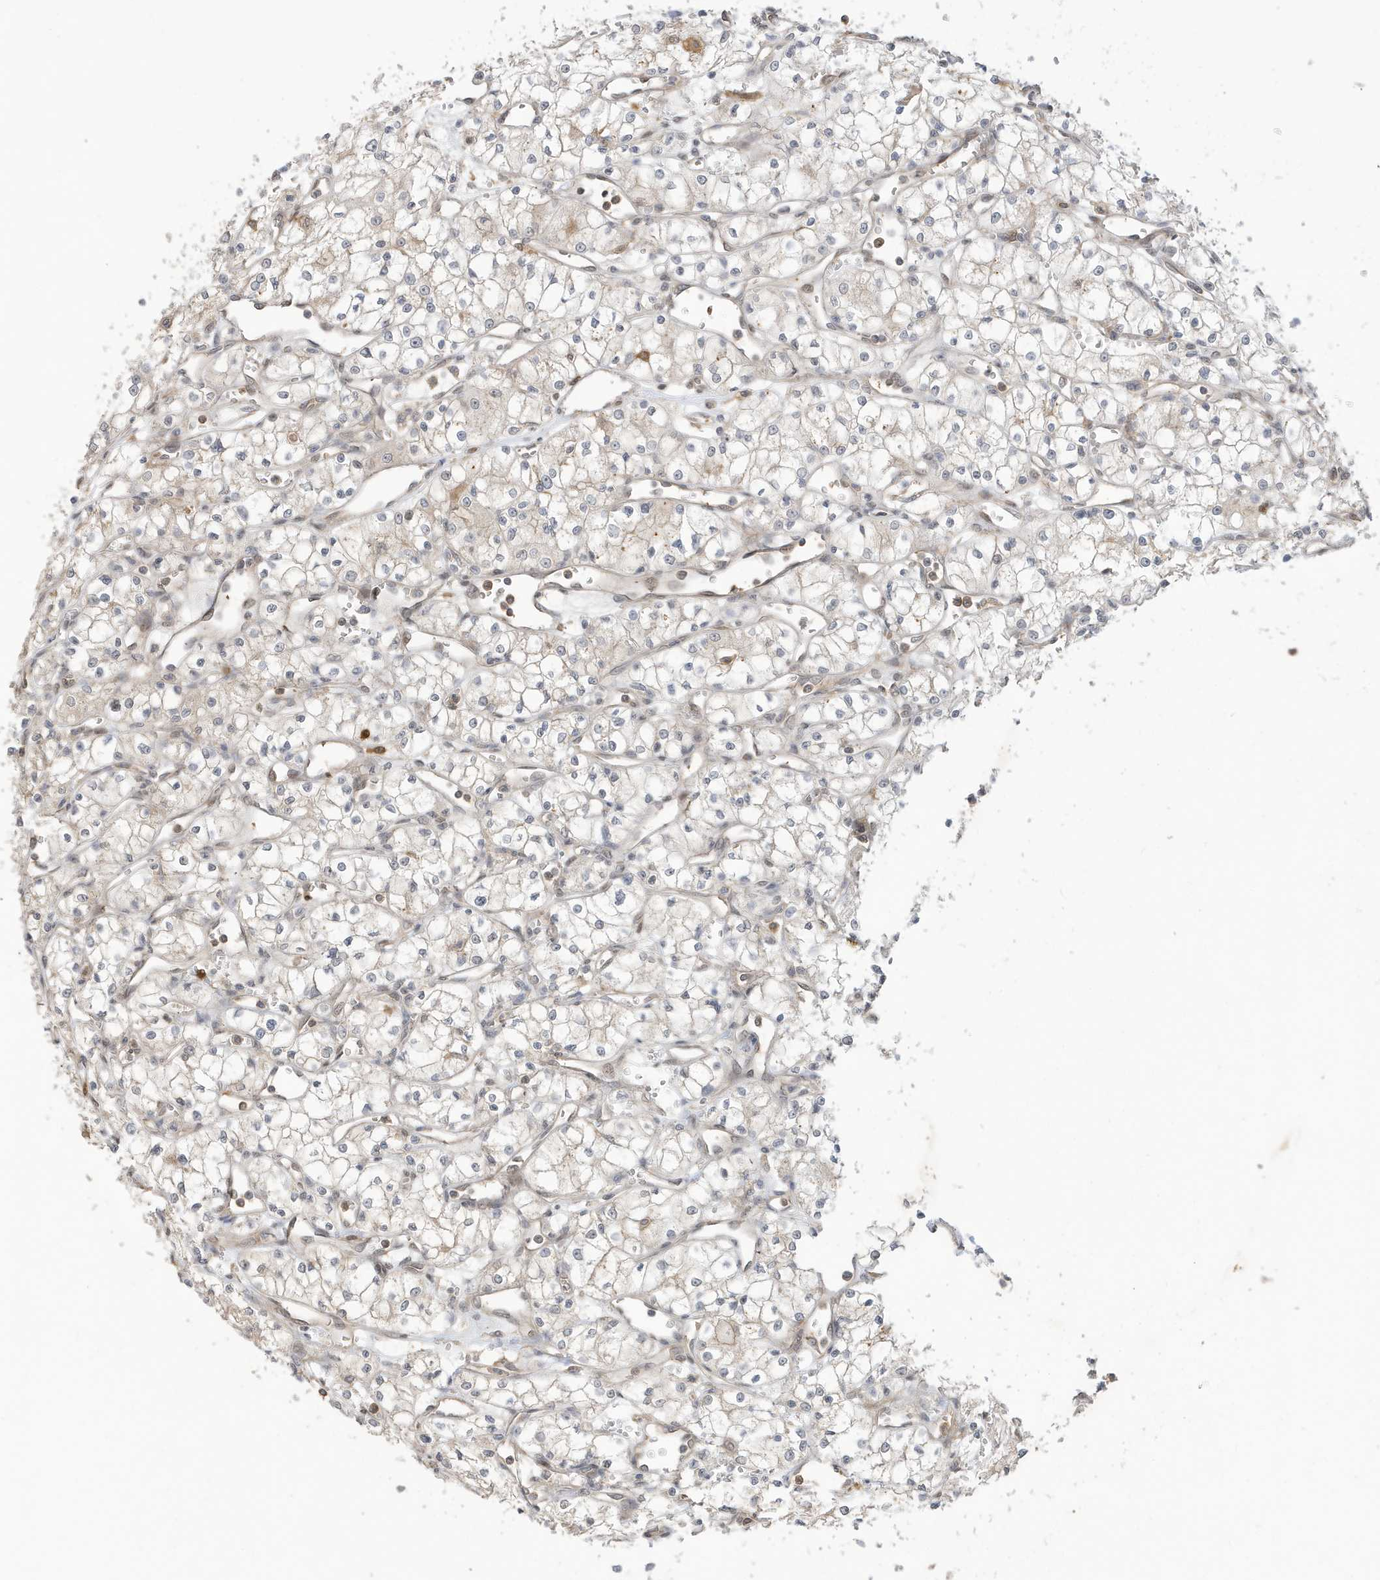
{"staining": {"intensity": "negative", "quantity": "none", "location": "none"}, "tissue": "renal cancer", "cell_type": "Tumor cells", "image_type": "cancer", "snomed": [{"axis": "morphology", "description": "Adenocarcinoma, NOS"}, {"axis": "topography", "description": "Kidney"}], "caption": "Immunohistochemical staining of adenocarcinoma (renal) reveals no significant staining in tumor cells. The staining is performed using DAB brown chromogen with nuclei counter-stained in using hematoxylin.", "gene": "TAB3", "patient": {"sex": "male", "age": 59}}